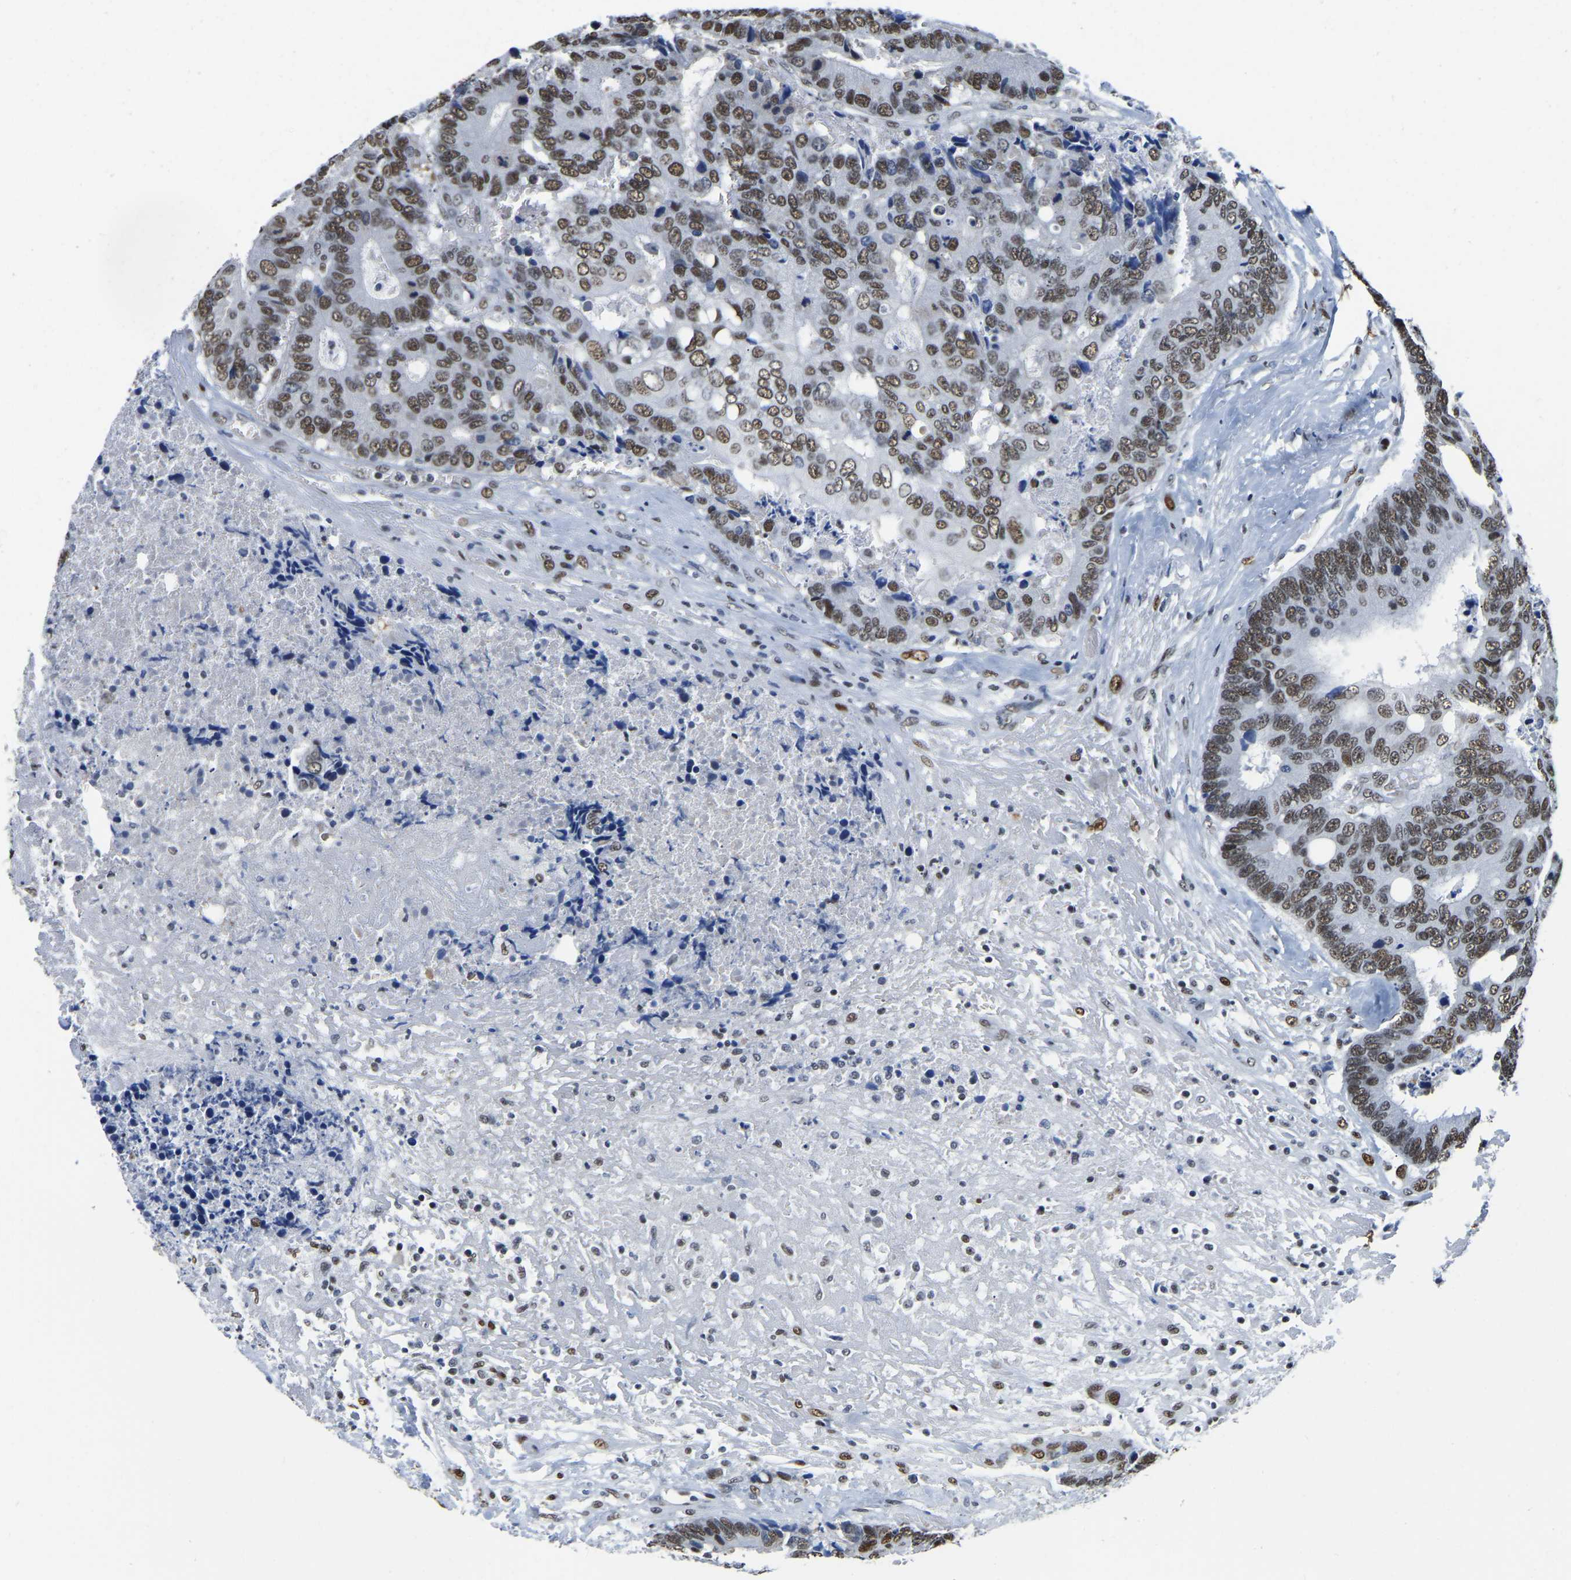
{"staining": {"intensity": "moderate", "quantity": ">75%", "location": "nuclear"}, "tissue": "colorectal cancer", "cell_type": "Tumor cells", "image_type": "cancer", "snomed": [{"axis": "morphology", "description": "Adenocarcinoma, NOS"}, {"axis": "topography", "description": "Rectum"}], "caption": "The micrograph demonstrates a brown stain indicating the presence of a protein in the nuclear of tumor cells in colorectal cancer (adenocarcinoma). (Brightfield microscopy of DAB IHC at high magnification).", "gene": "UBA1", "patient": {"sex": "male", "age": 55}}